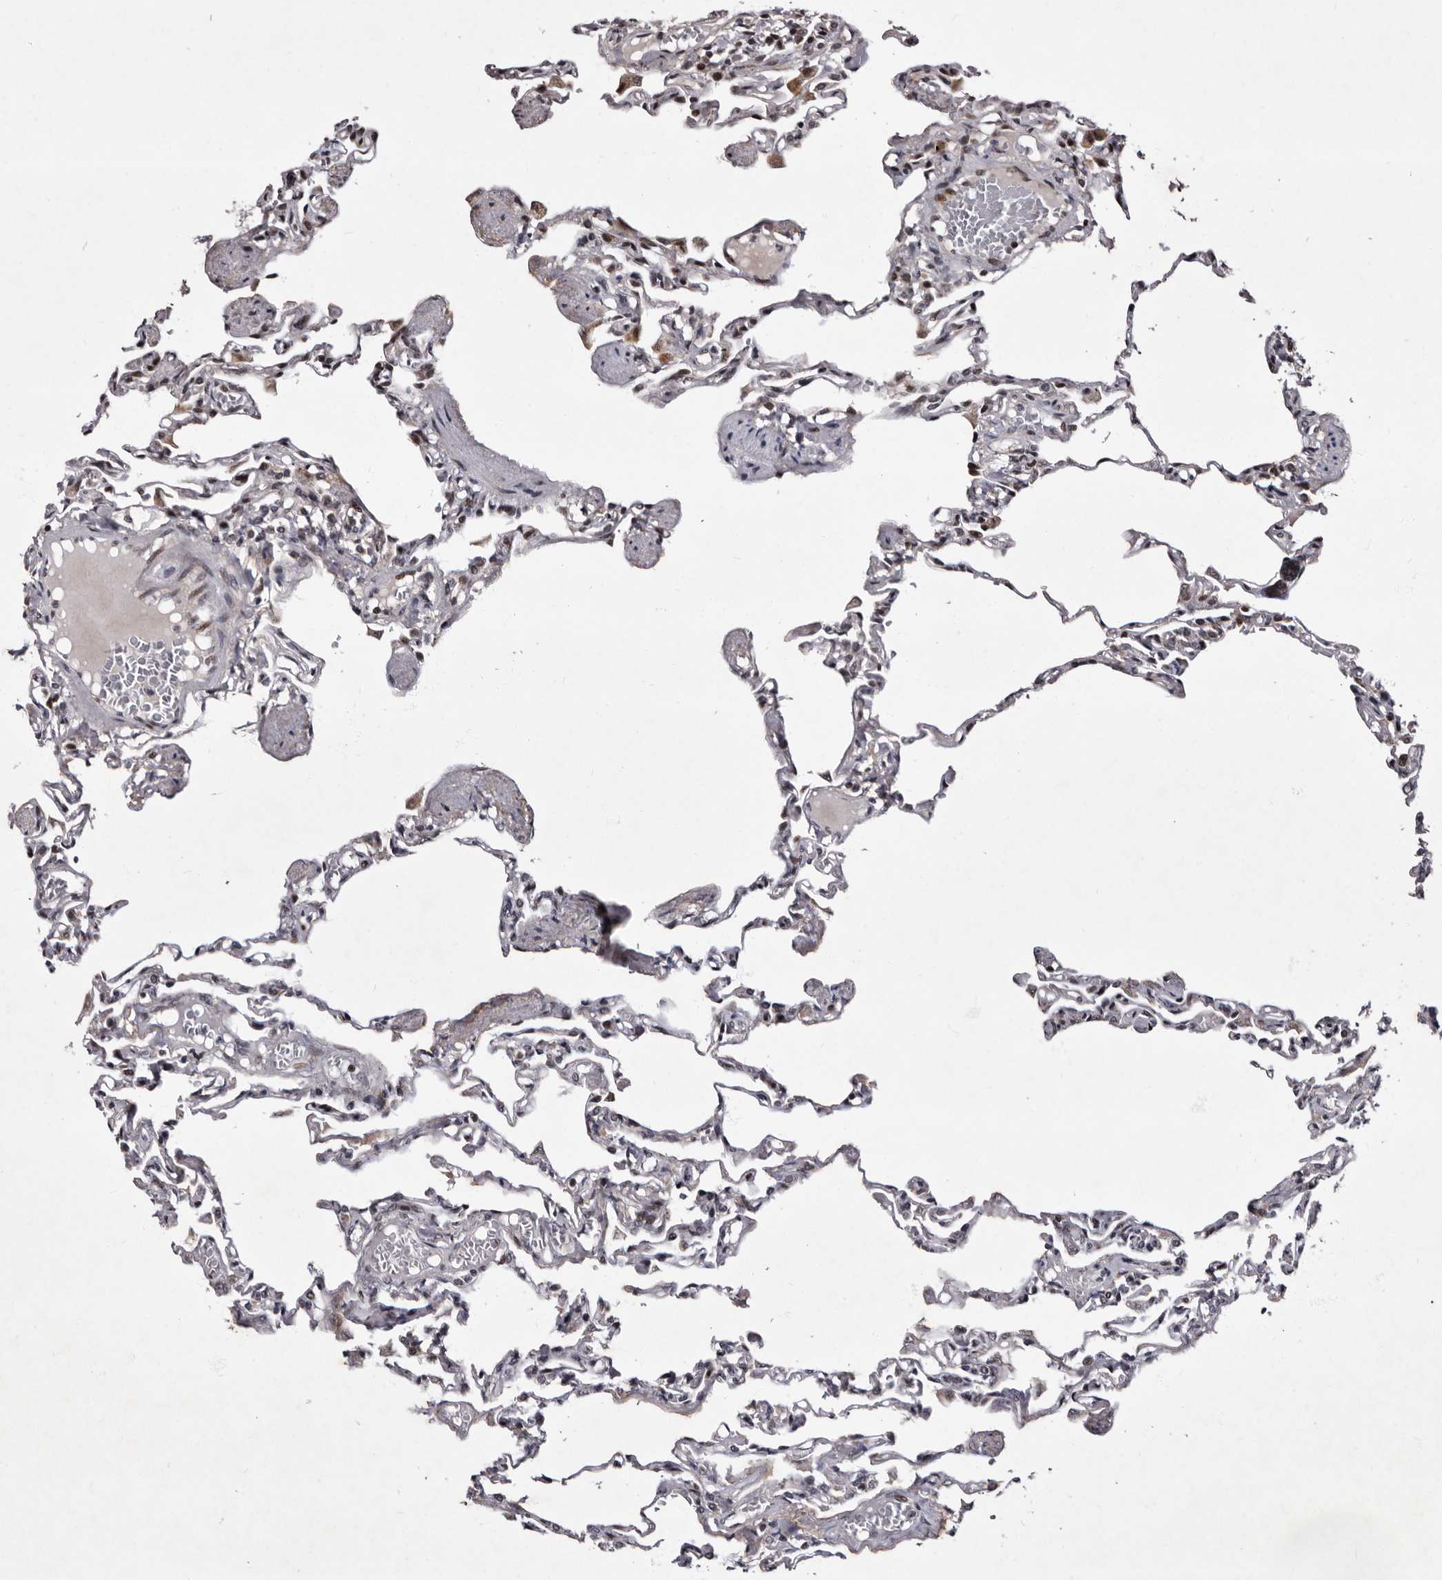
{"staining": {"intensity": "negative", "quantity": "none", "location": "none"}, "tissue": "lung", "cell_type": "Alveolar cells", "image_type": "normal", "snomed": [{"axis": "morphology", "description": "Normal tissue, NOS"}, {"axis": "topography", "description": "Lung"}], "caption": "There is no significant expression in alveolar cells of lung. (DAB (3,3'-diaminobenzidine) IHC, high magnification).", "gene": "TNKS", "patient": {"sex": "male", "age": 21}}